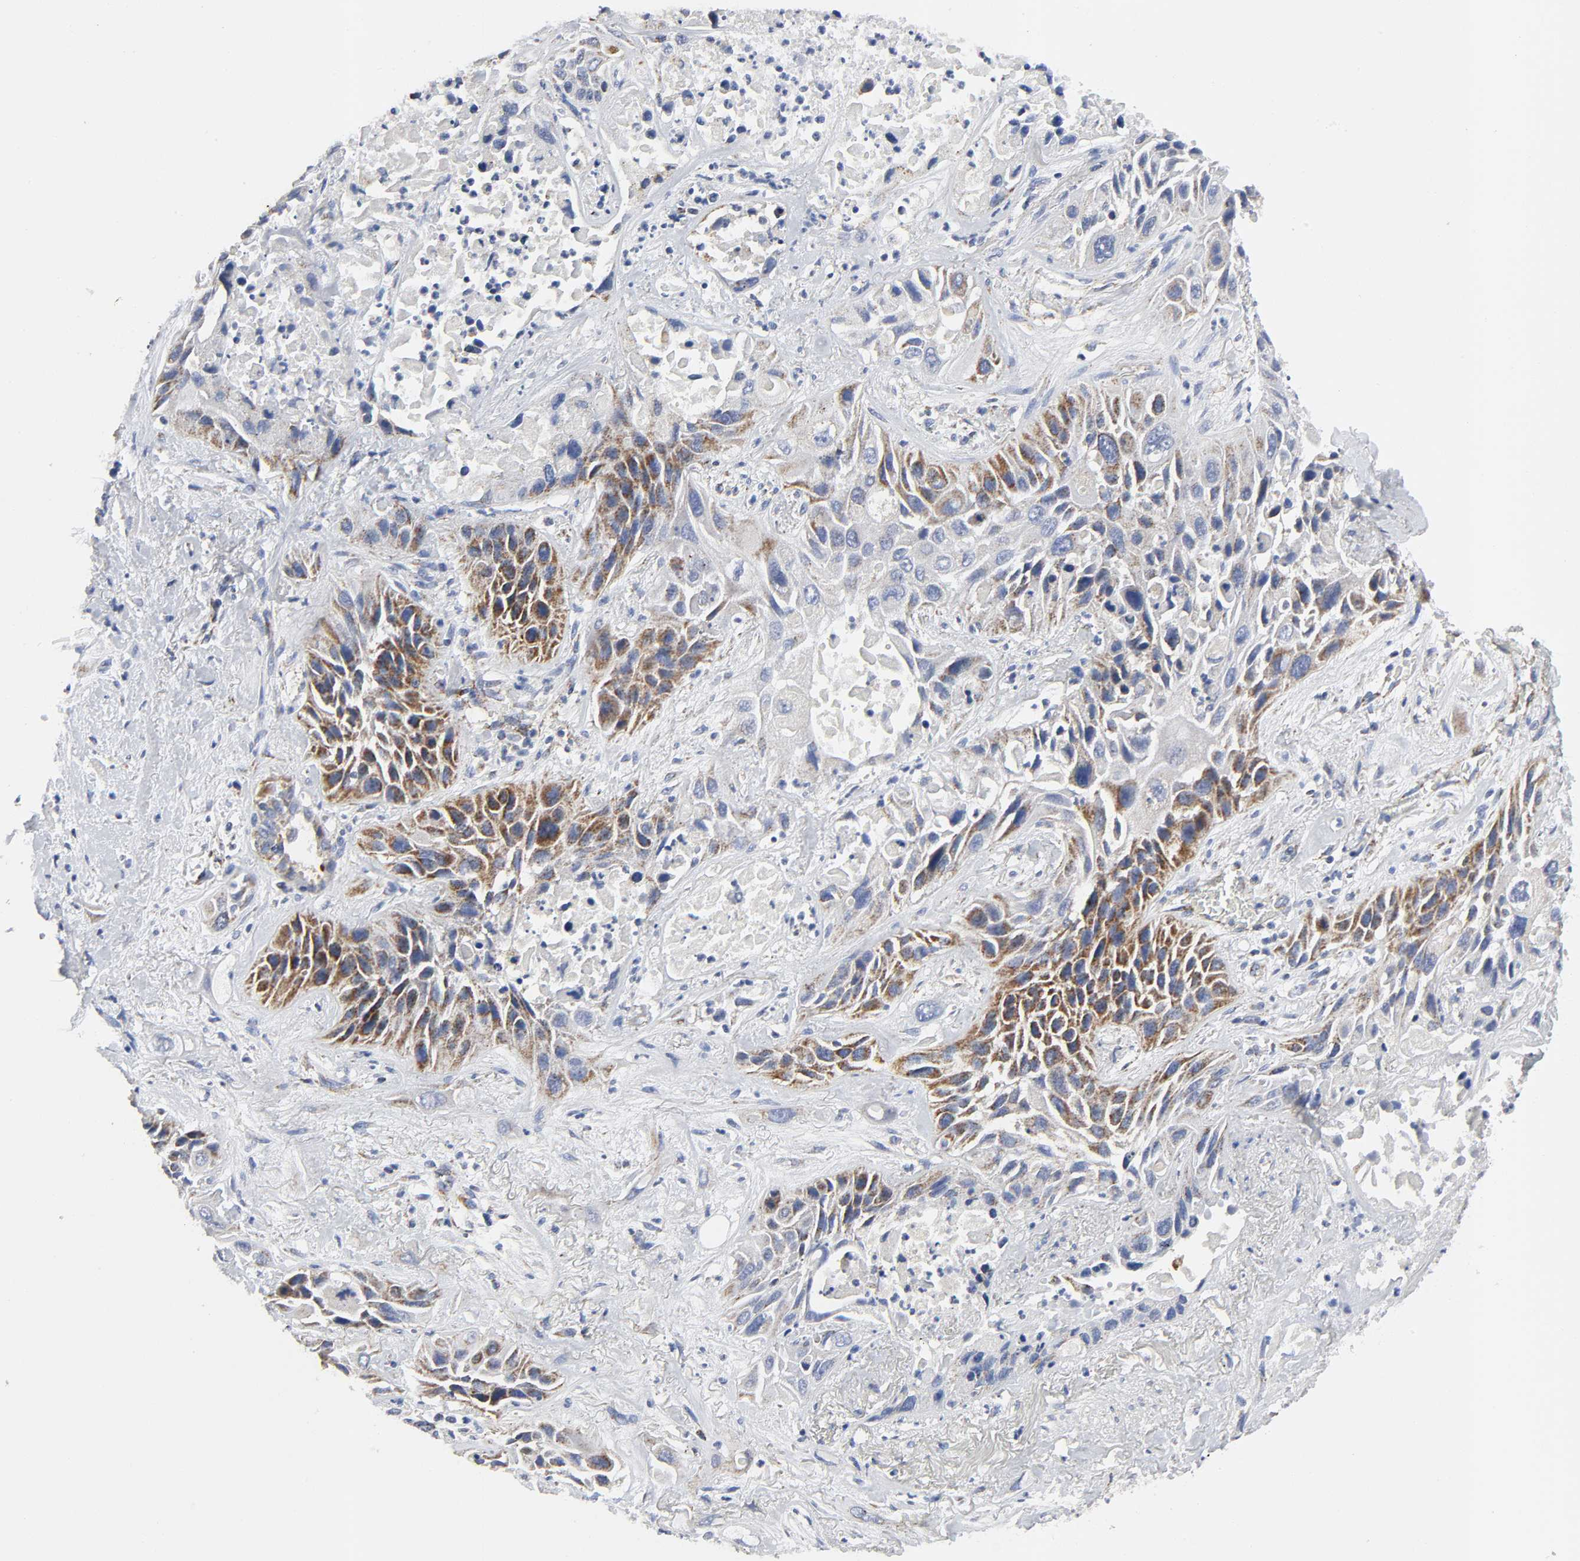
{"staining": {"intensity": "moderate", "quantity": "25%-75%", "location": "cytoplasmic/membranous"}, "tissue": "lung cancer", "cell_type": "Tumor cells", "image_type": "cancer", "snomed": [{"axis": "morphology", "description": "Squamous cell carcinoma, NOS"}, {"axis": "topography", "description": "Lung"}], "caption": "Human lung cancer (squamous cell carcinoma) stained for a protein (brown) shows moderate cytoplasmic/membranous positive expression in approximately 25%-75% of tumor cells.", "gene": "AOPEP", "patient": {"sex": "female", "age": 76}}